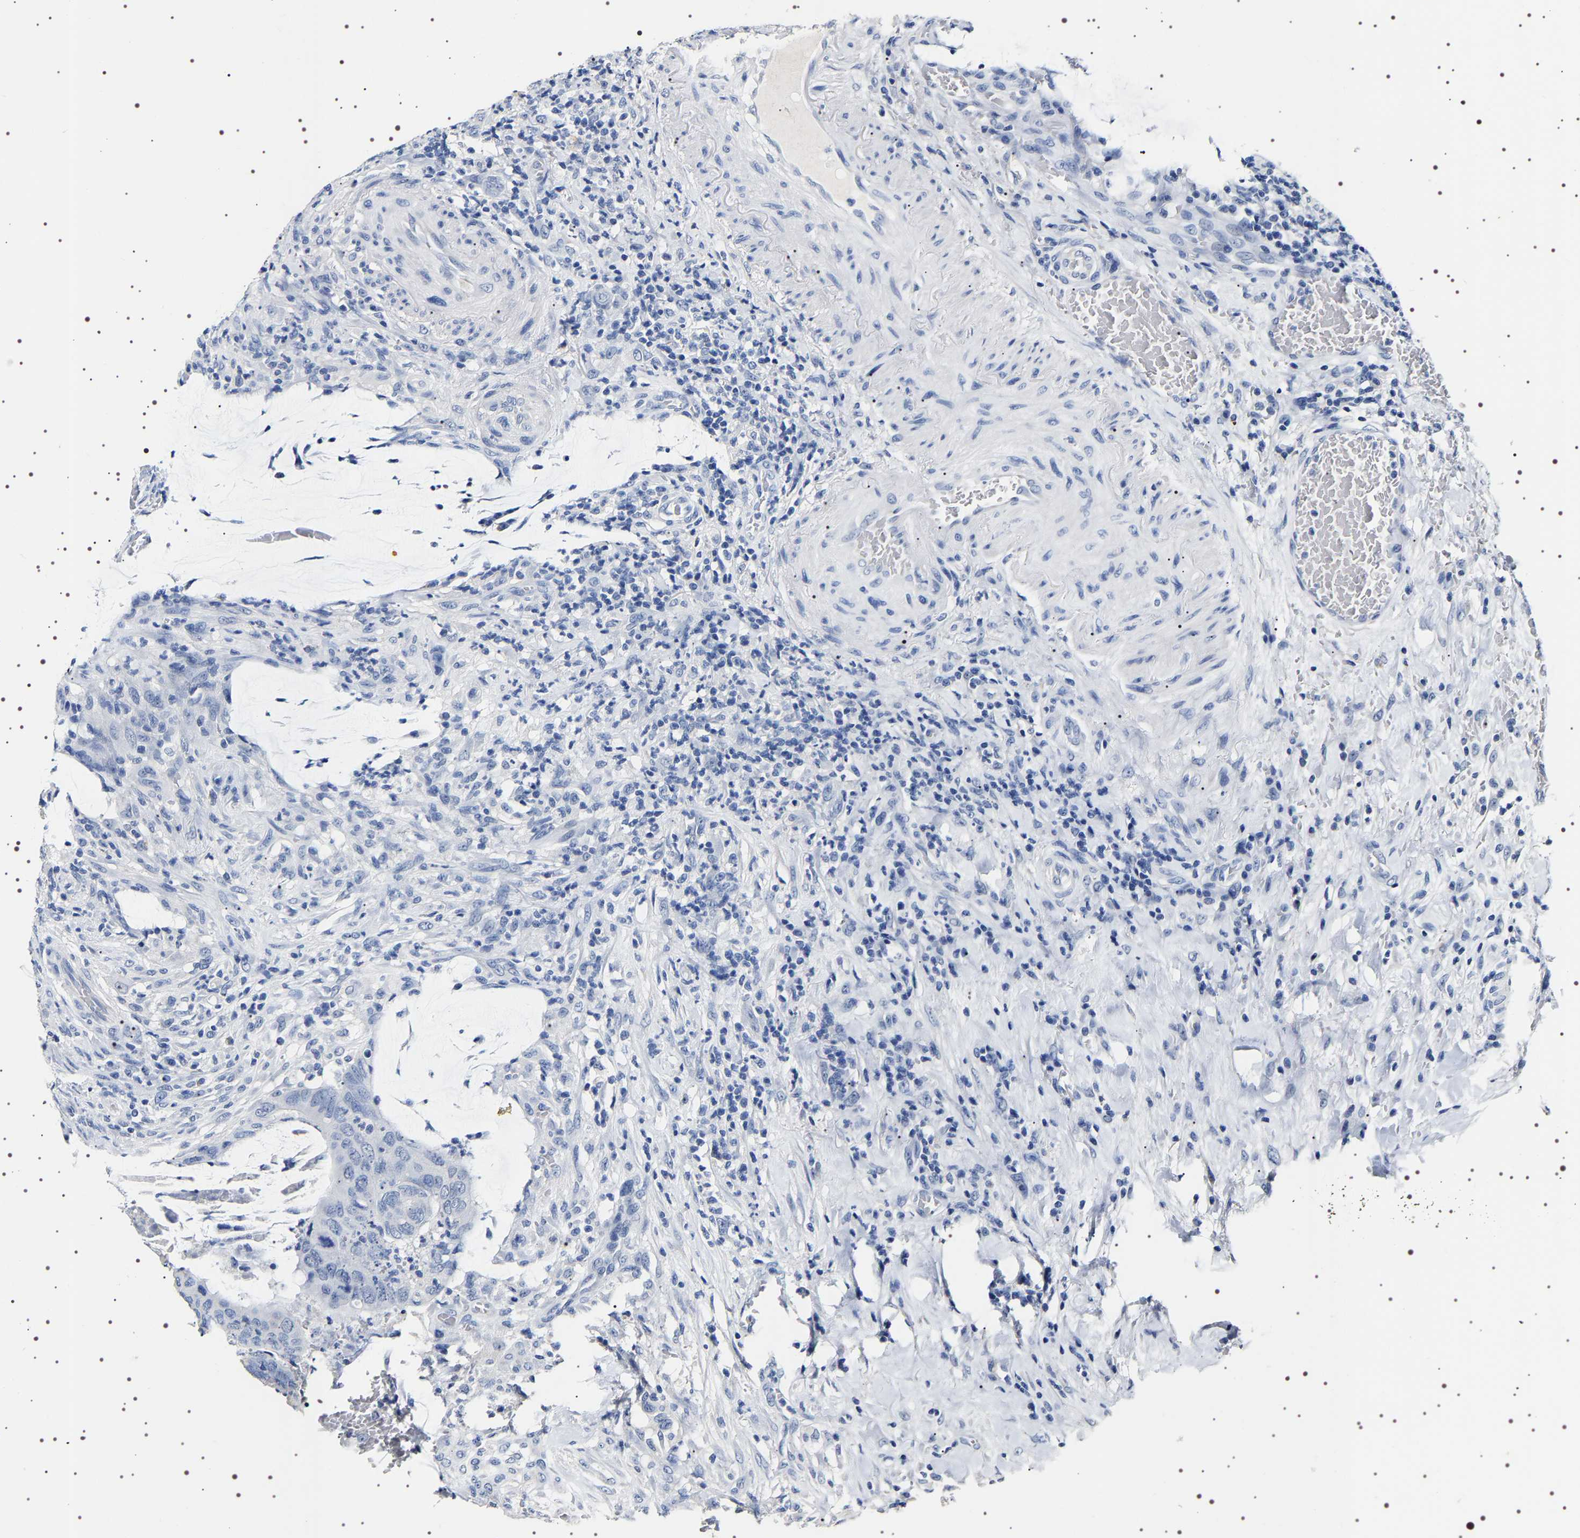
{"staining": {"intensity": "negative", "quantity": "none", "location": "none"}, "tissue": "colorectal cancer", "cell_type": "Tumor cells", "image_type": "cancer", "snomed": [{"axis": "morphology", "description": "Normal tissue, NOS"}, {"axis": "morphology", "description": "Adenocarcinoma, NOS"}, {"axis": "topography", "description": "Rectum"}, {"axis": "topography", "description": "Peripheral nerve tissue"}], "caption": "IHC photomicrograph of human colorectal adenocarcinoma stained for a protein (brown), which shows no expression in tumor cells.", "gene": "UBQLN3", "patient": {"sex": "male", "age": 92}}